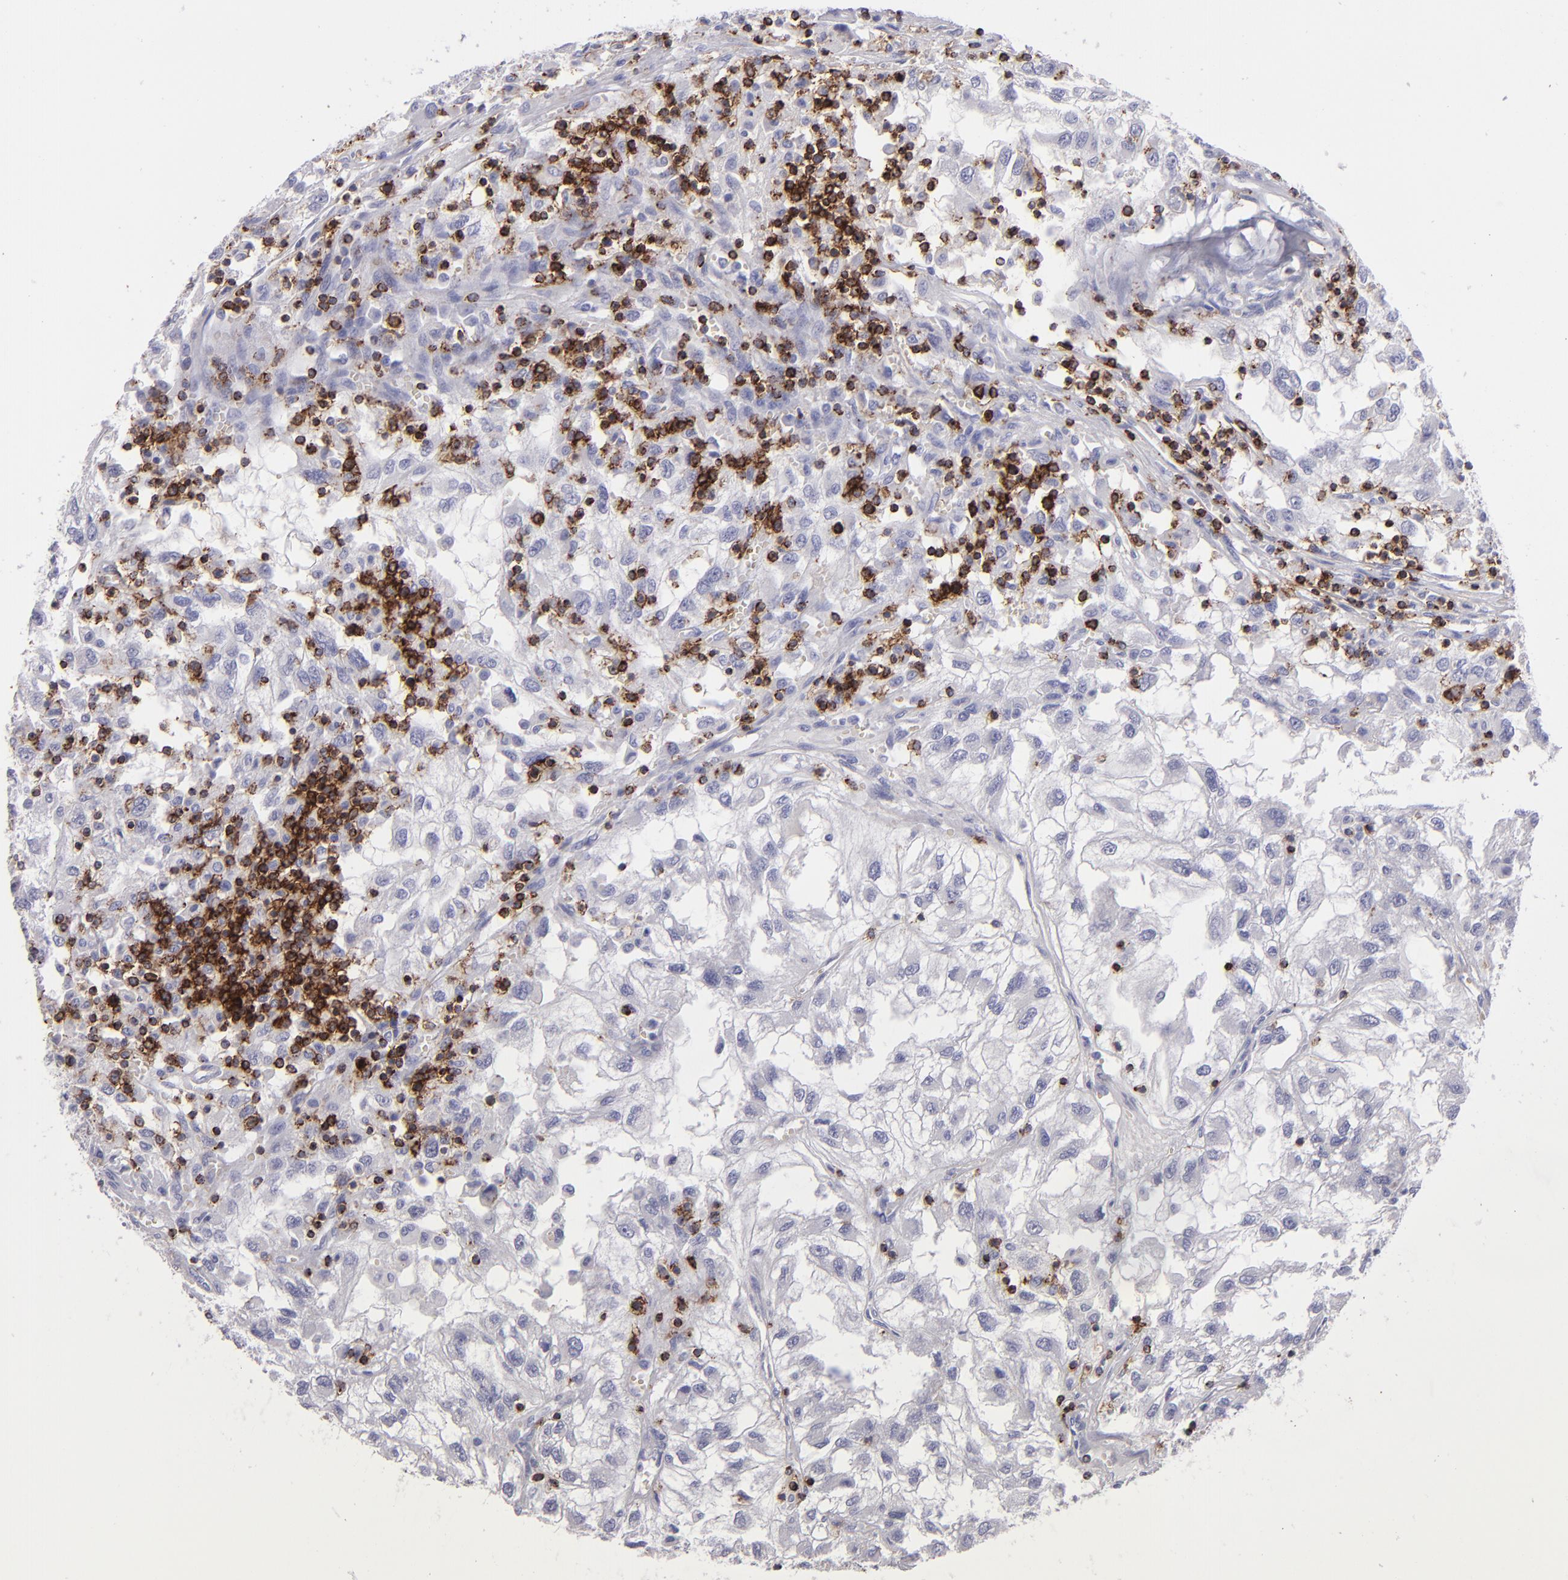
{"staining": {"intensity": "negative", "quantity": "none", "location": "none"}, "tissue": "renal cancer", "cell_type": "Tumor cells", "image_type": "cancer", "snomed": [{"axis": "morphology", "description": "Normal tissue, NOS"}, {"axis": "morphology", "description": "Adenocarcinoma, NOS"}, {"axis": "topography", "description": "Kidney"}], "caption": "Human adenocarcinoma (renal) stained for a protein using immunohistochemistry reveals no positivity in tumor cells.", "gene": "CD2", "patient": {"sex": "male", "age": 71}}